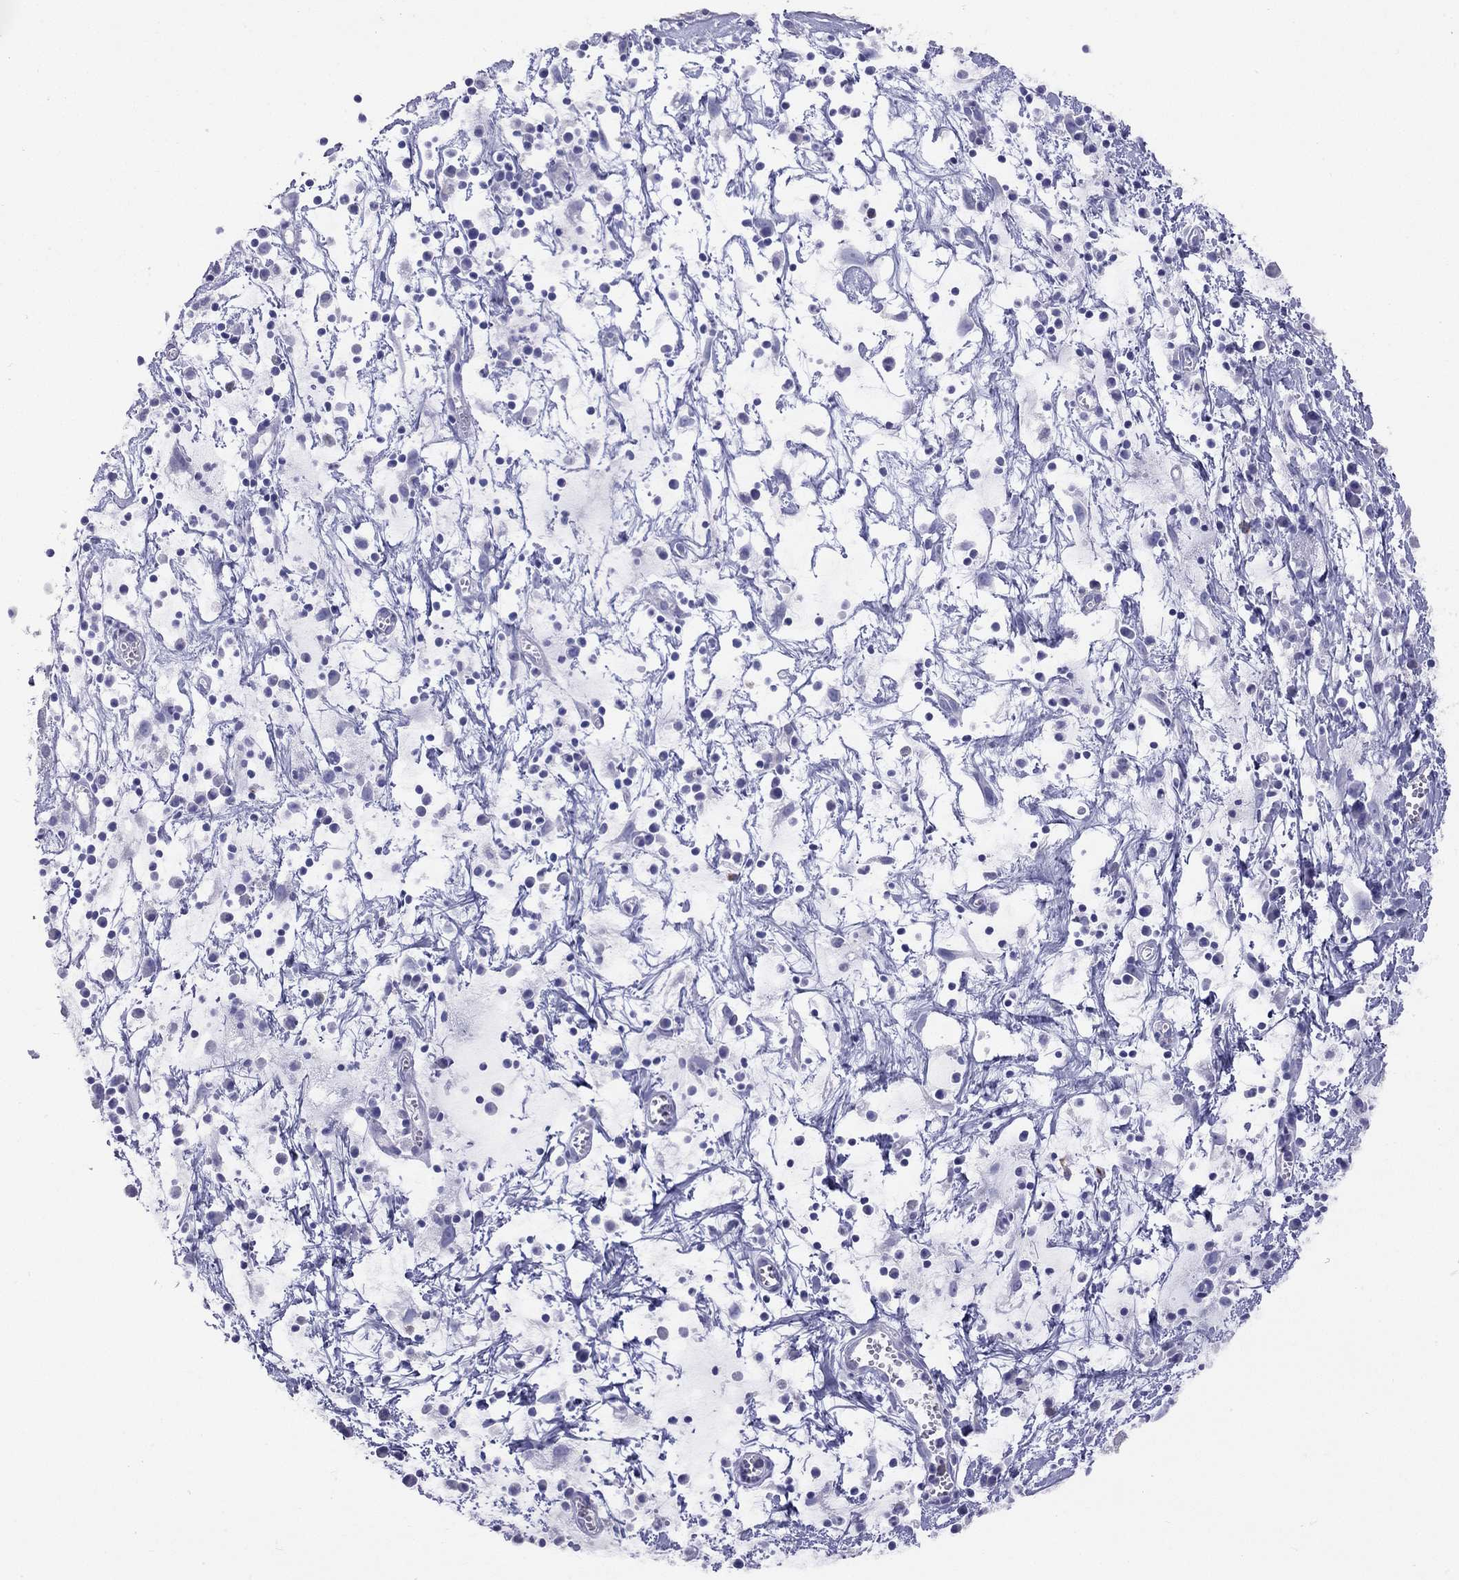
{"staining": {"intensity": "negative", "quantity": "none", "location": "none"}, "tissue": "nasopharynx", "cell_type": "Respiratory epithelial cells", "image_type": "normal", "snomed": [{"axis": "morphology", "description": "Normal tissue, NOS"}, {"axis": "topography", "description": "Nasopharynx"}], "caption": "A high-resolution histopathology image shows immunohistochemistry staining of benign nasopharynx, which demonstrates no significant staining in respiratory epithelial cells. (Stains: DAB immunohistochemistry (IHC) with hematoxylin counter stain, Microscopy: brightfield microscopy at high magnification).", "gene": "HLA", "patient": {"sex": "male", "age": 9}}